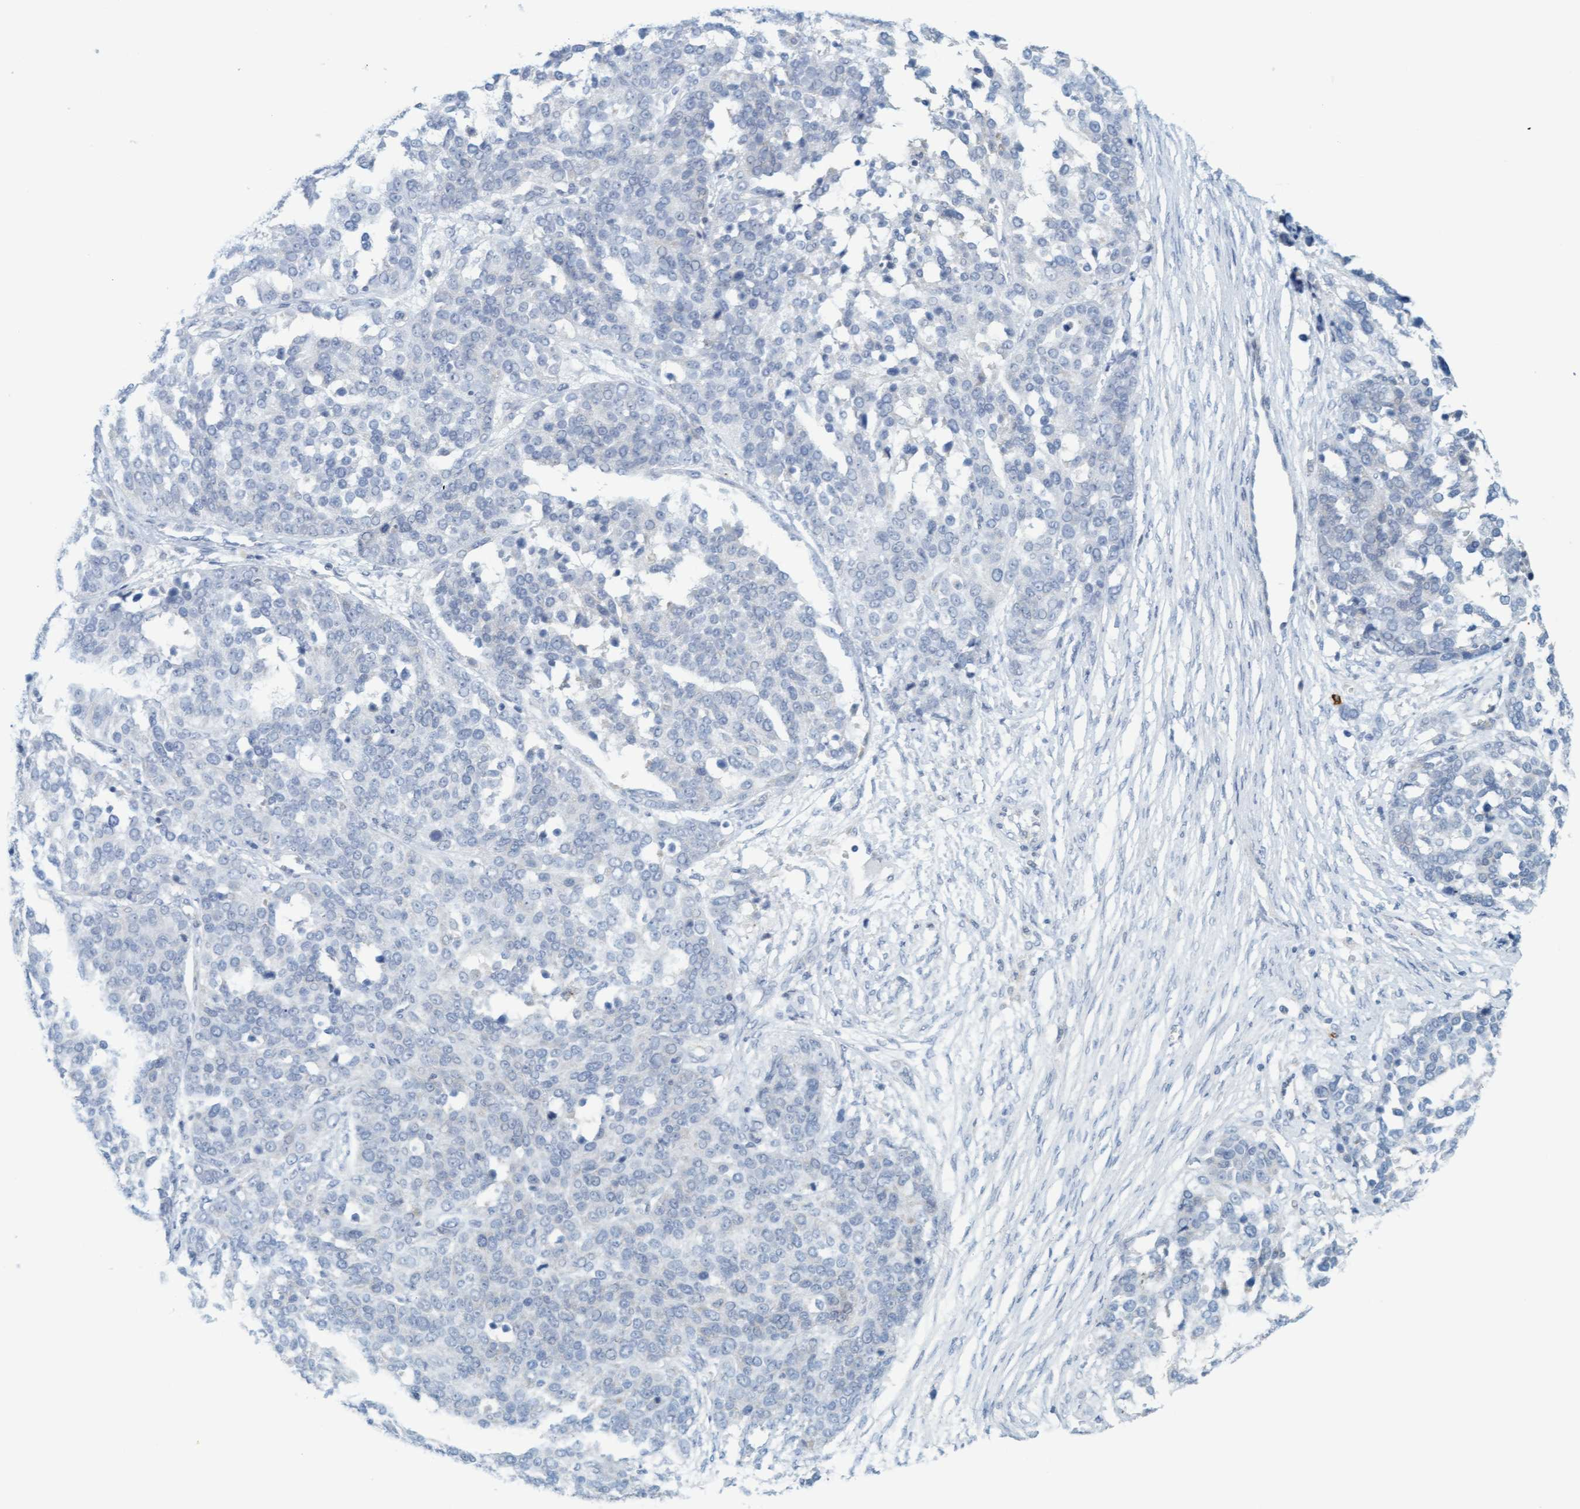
{"staining": {"intensity": "negative", "quantity": "none", "location": "none"}, "tissue": "ovarian cancer", "cell_type": "Tumor cells", "image_type": "cancer", "snomed": [{"axis": "morphology", "description": "Cystadenocarcinoma, serous, NOS"}, {"axis": "topography", "description": "Ovary"}], "caption": "This is a photomicrograph of immunohistochemistry (IHC) staining of serous cystadenocarcinoma (ovarian), which shows no expression in tumor cells. (DAB immunohistochemistry (IHC) visualized using brightfield microscopy, high magnification).", "gene": "CPA3", "patient": {"sex": "female", "age": 44}}